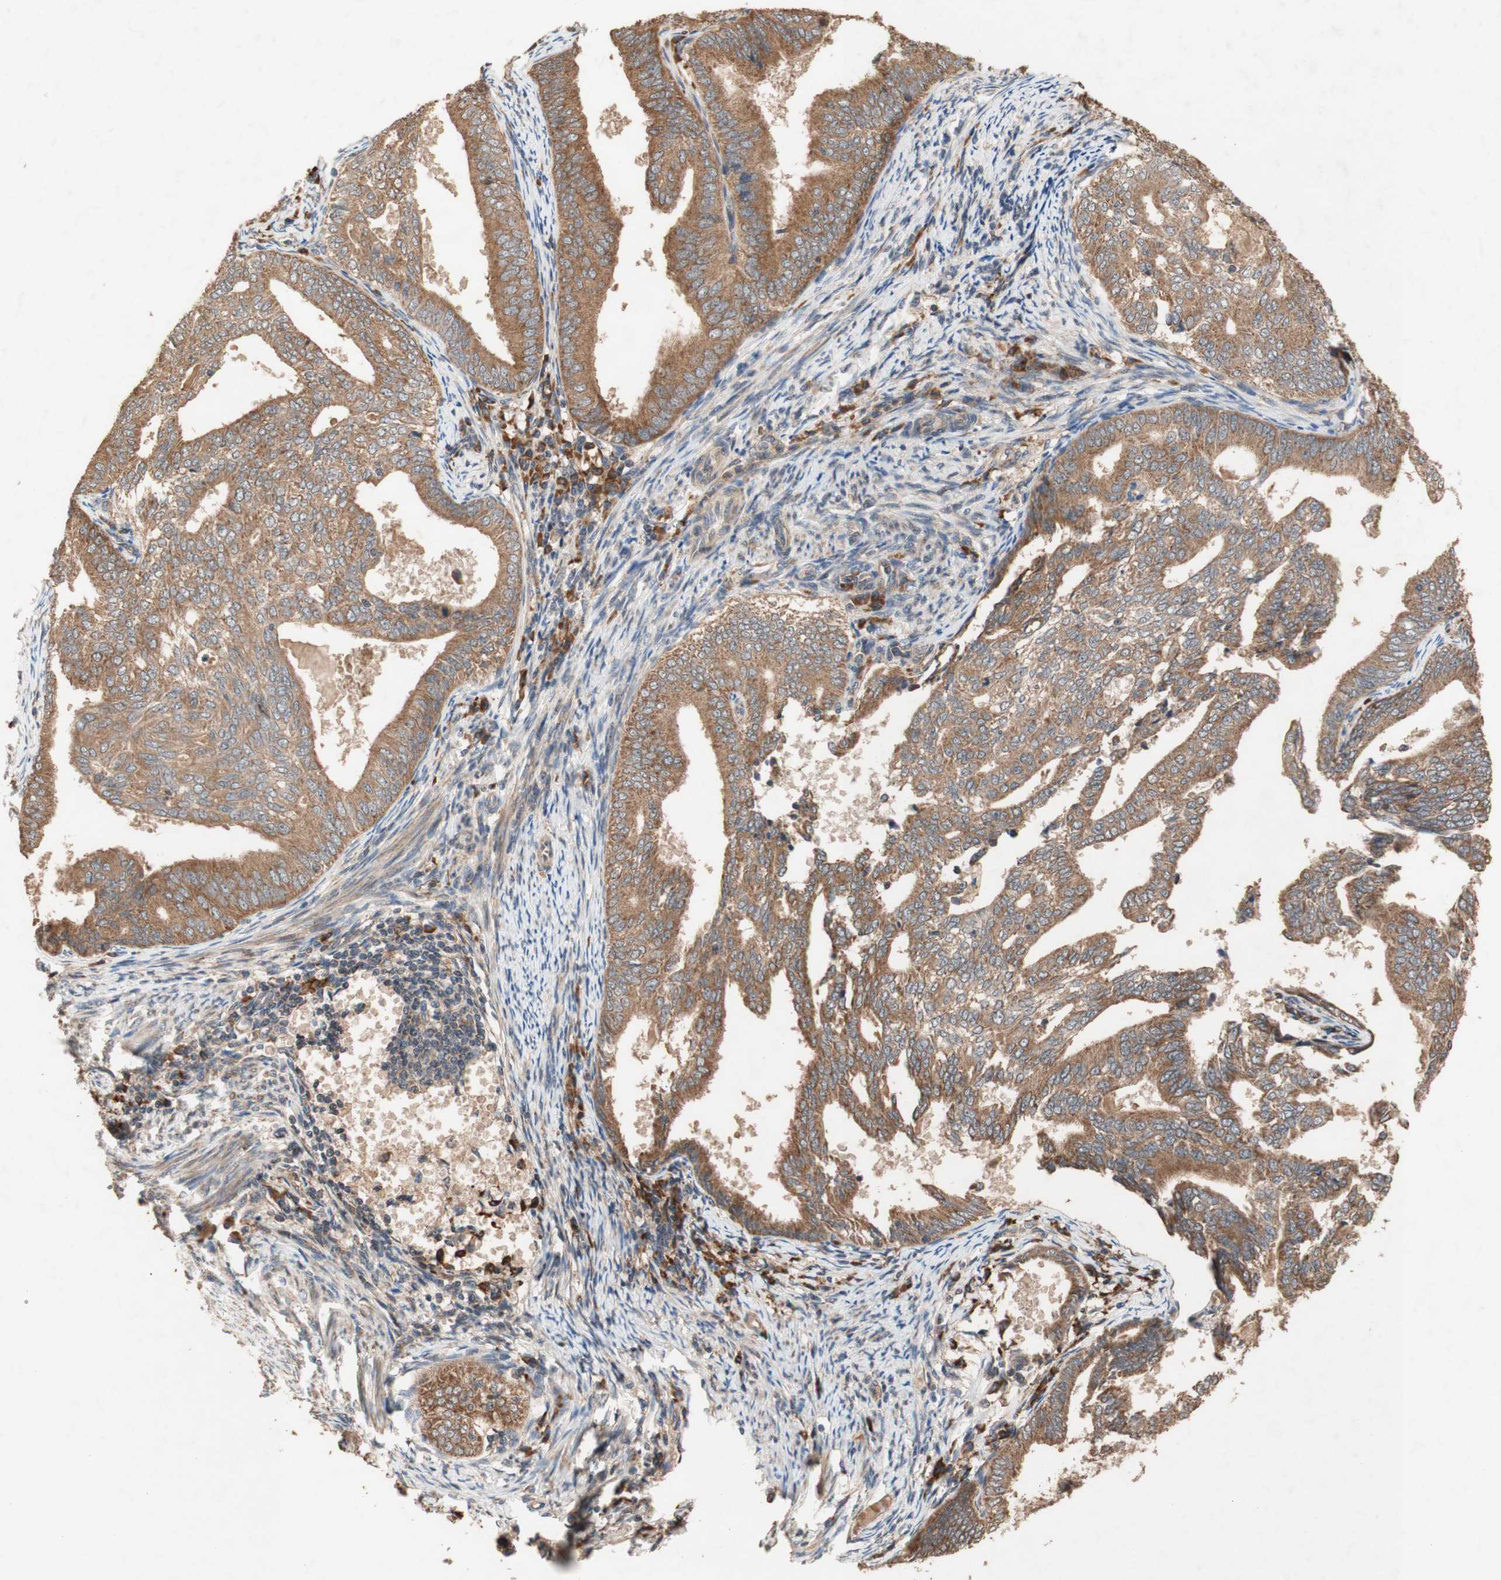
{"staining": {"intensity": "moderate", "quantity": ">75%", "location": "cytoplasmic/membranous"}, "tissue": "endometrial cancer", "cell_type": "Tumor cells", "image_type": "cancer", "snomed": [{"axis": "morphology", "description": "Adenocarcinoma, NOS"}, {"axis": "topography", "description": "Endometrium"}], "caption": "Moderate cytoplasmic/membranous positivity is seen in approximately >75% of tumor cells in endometrial cancer. (DAB (3,3'-diaminobenzidine) IHC, brown staining for protein, blue staining for nuclei).", "gene": "DDOST", "patient": {"sex": "female", "age": 58}}